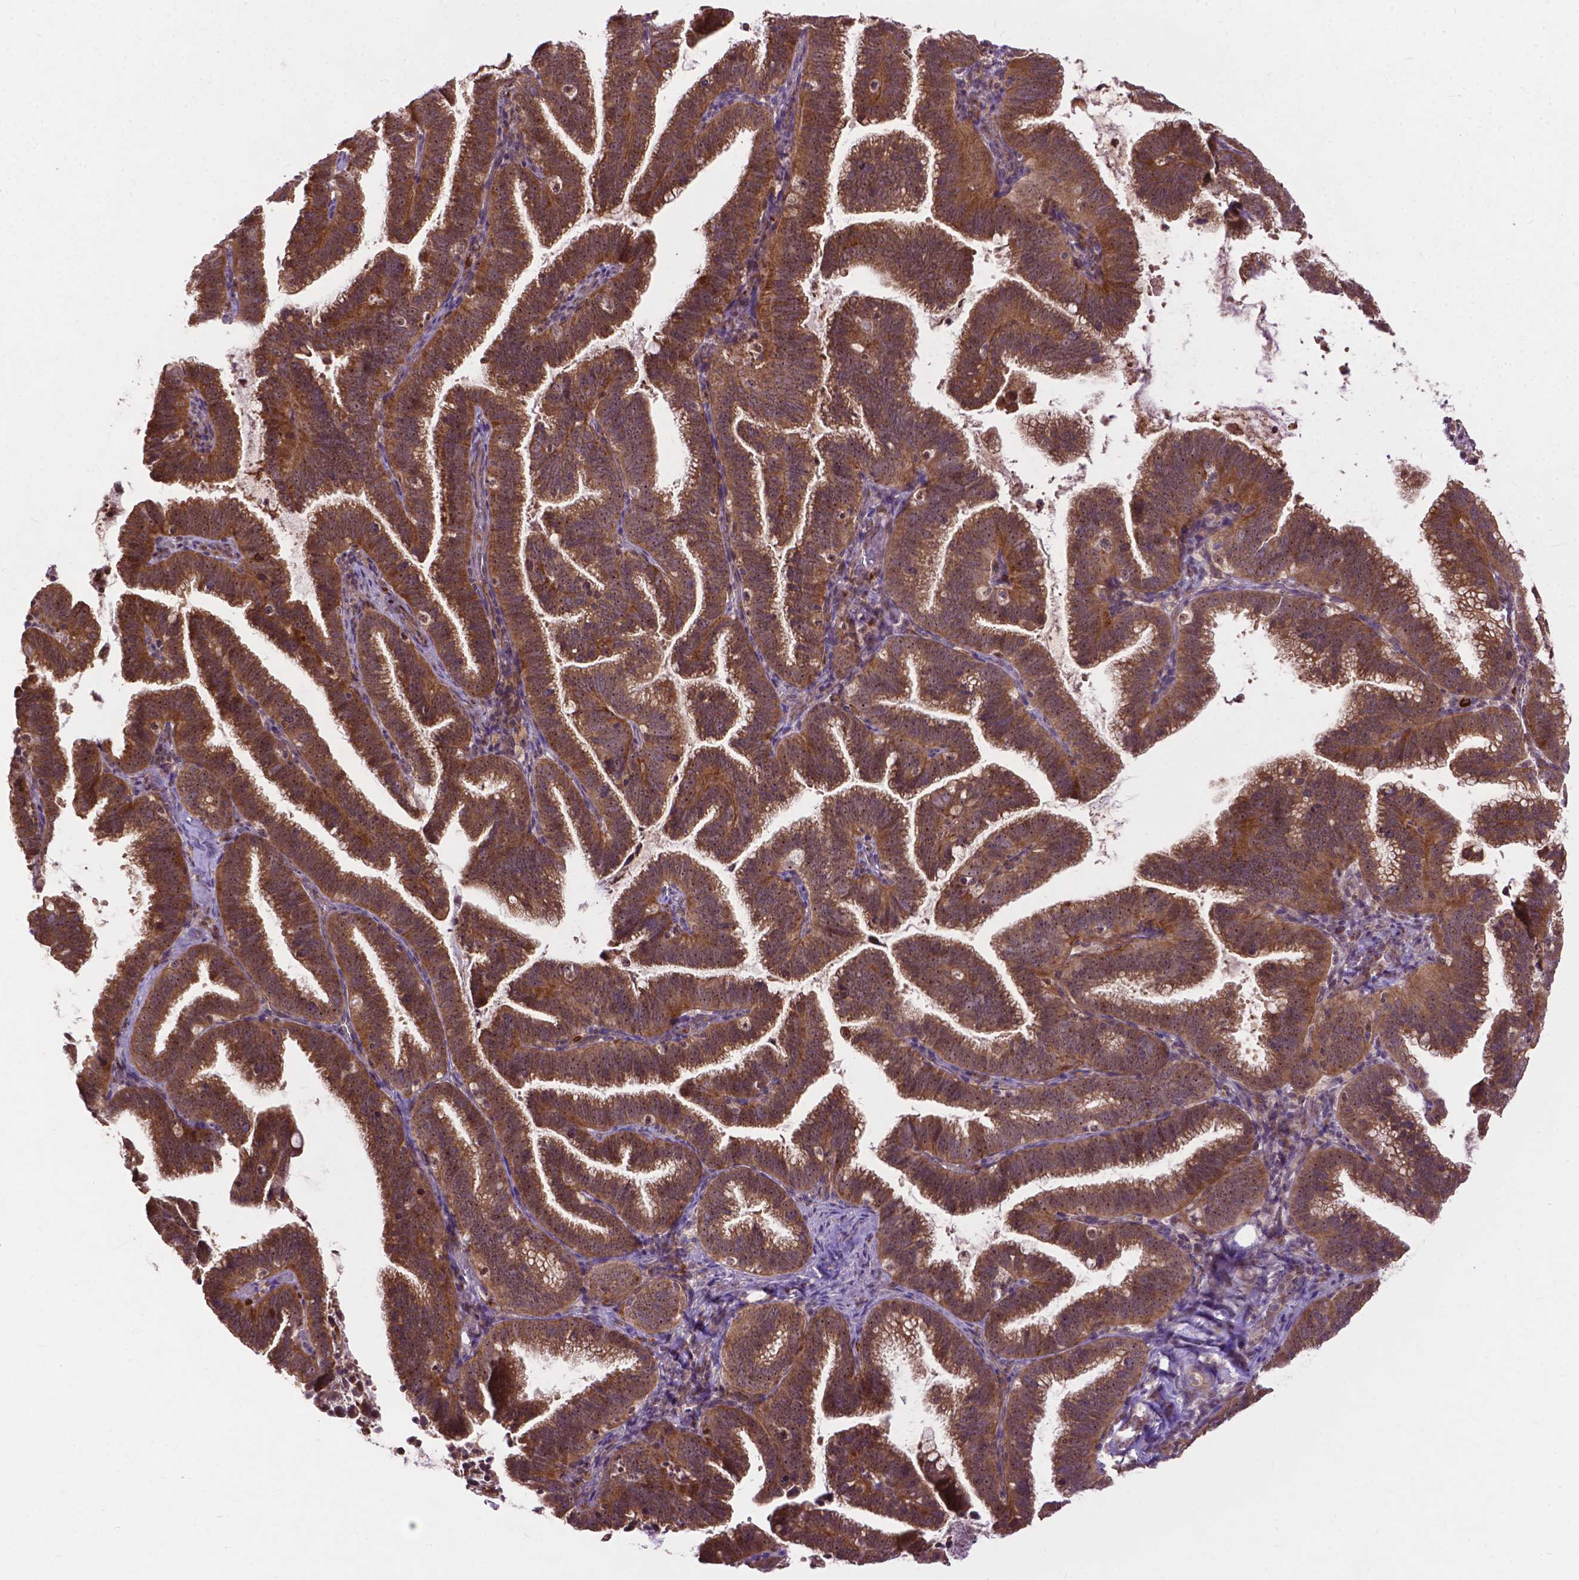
{"staining": {"intensity": "strong", "quantity": ">75%", "location": "cytoplasmic/membranous"}, "tissue": "cervical cancer", "cell_type": "Tumor cells", "image_type": "cancer", "snomed": [{"axis": "morphology", "description": "Adenocarcinoma, NOS"}, {"axis": "topography", "description": "Cervix"}], "caption": "High-power microscopy captured an immunohistochemistry (IHC) histopathology image of cervical cancer (adenocarcinoma), revealing strong cytoplasmic/membranous expression in approximately >75% of tumor cells.", "gene": "PARP3", "patient": {"sex": "female", "age": 61}}